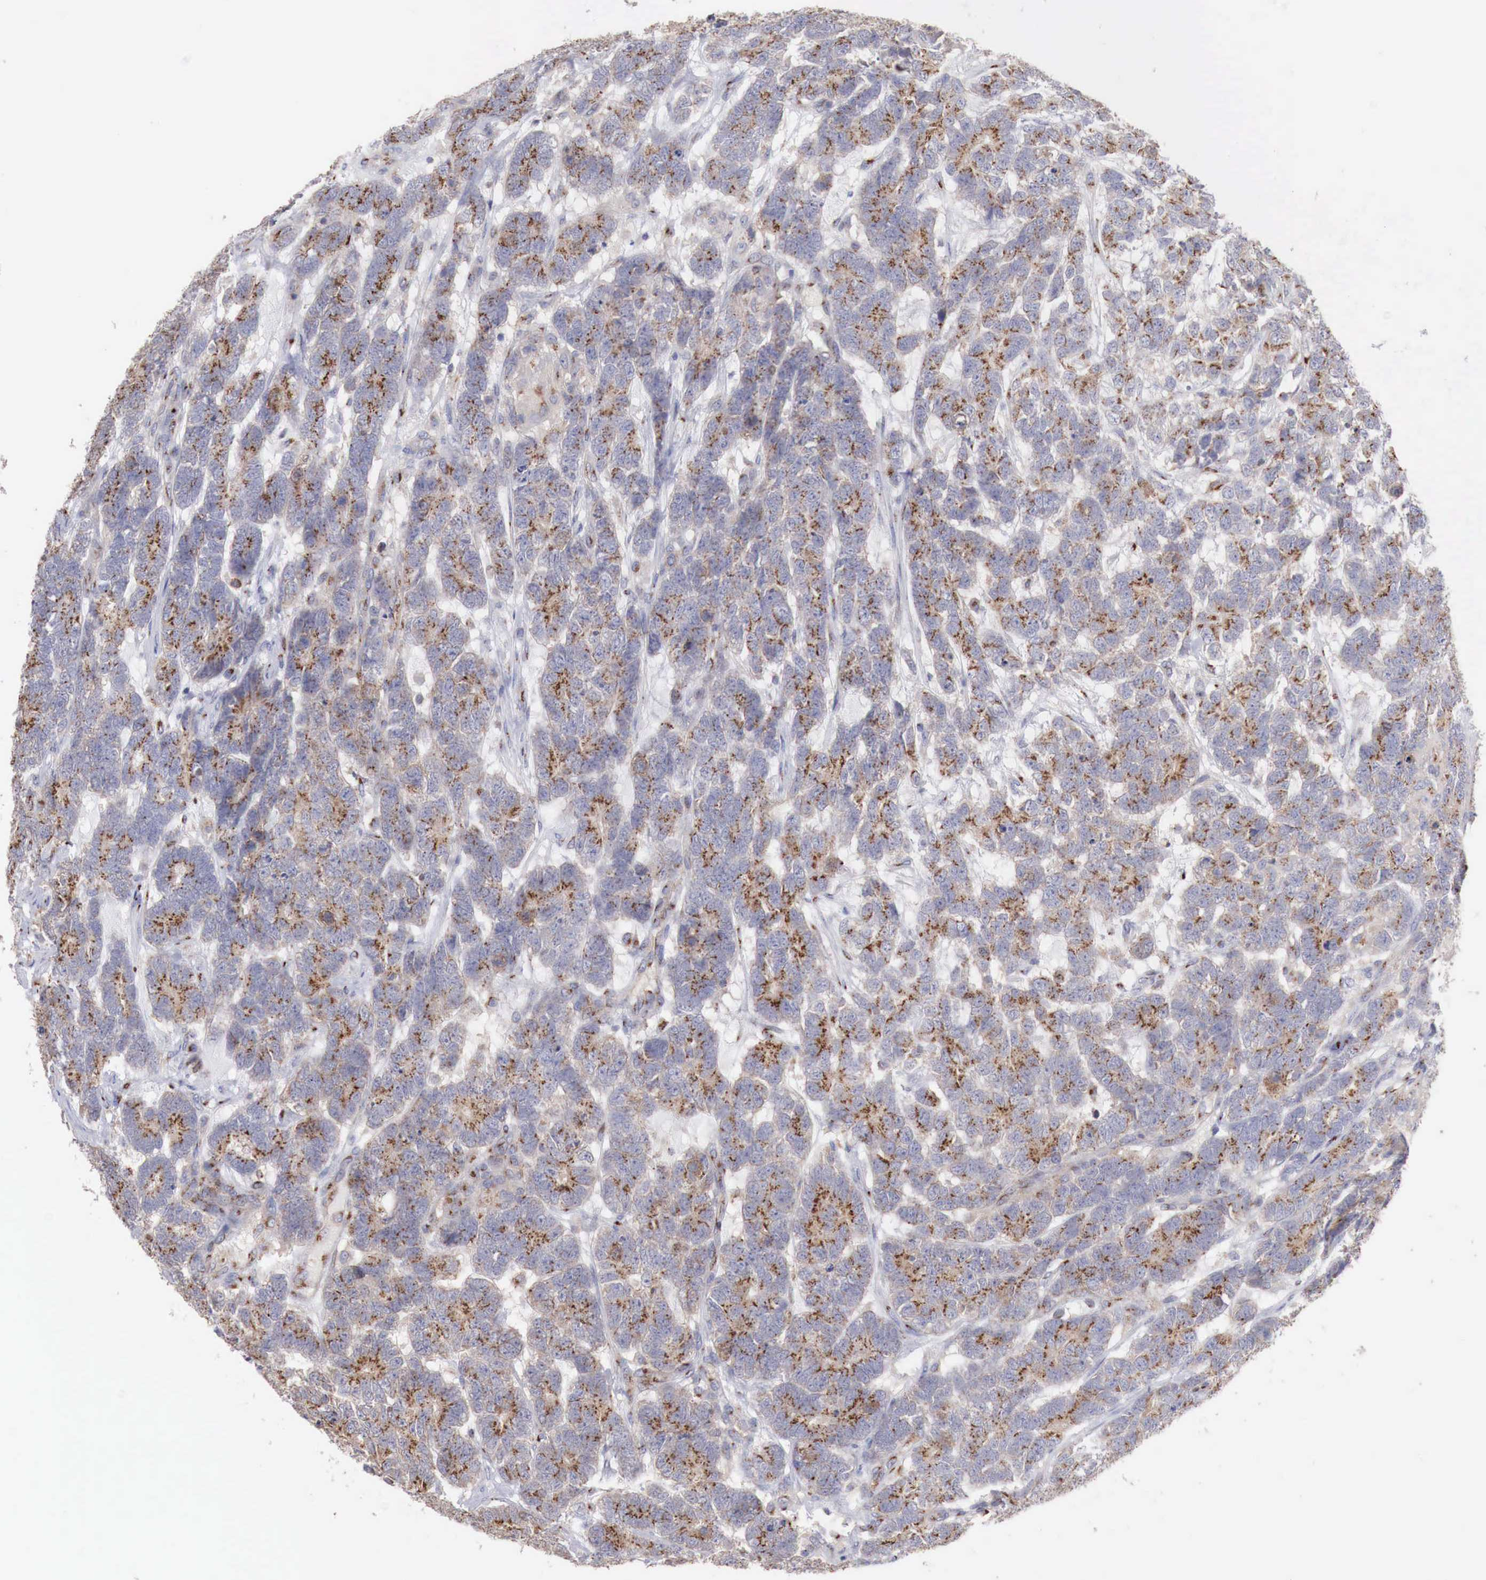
{"staining": {"intensity": "moderate", "quantity": "25%-75%", "location": "cytoplasmic/membranous"}, "tissue": "testis cancer", "cell_type": "Tumor cells", "image_type": "cancer", "snomed": [{"axis": "morphology", "description": "Carcinoma, Embryonal, NOS"}, {"axis": "topography", "description": "Testis"}], "caption": "Protein expression analysis of testis cancer (embryonal carcinoma) shows moderate cytoplasmic/membranous expression in about 25%-75% of tumor cells.", "gene": "SYAP1", "patient": {"sex": "male", "age": 26}}